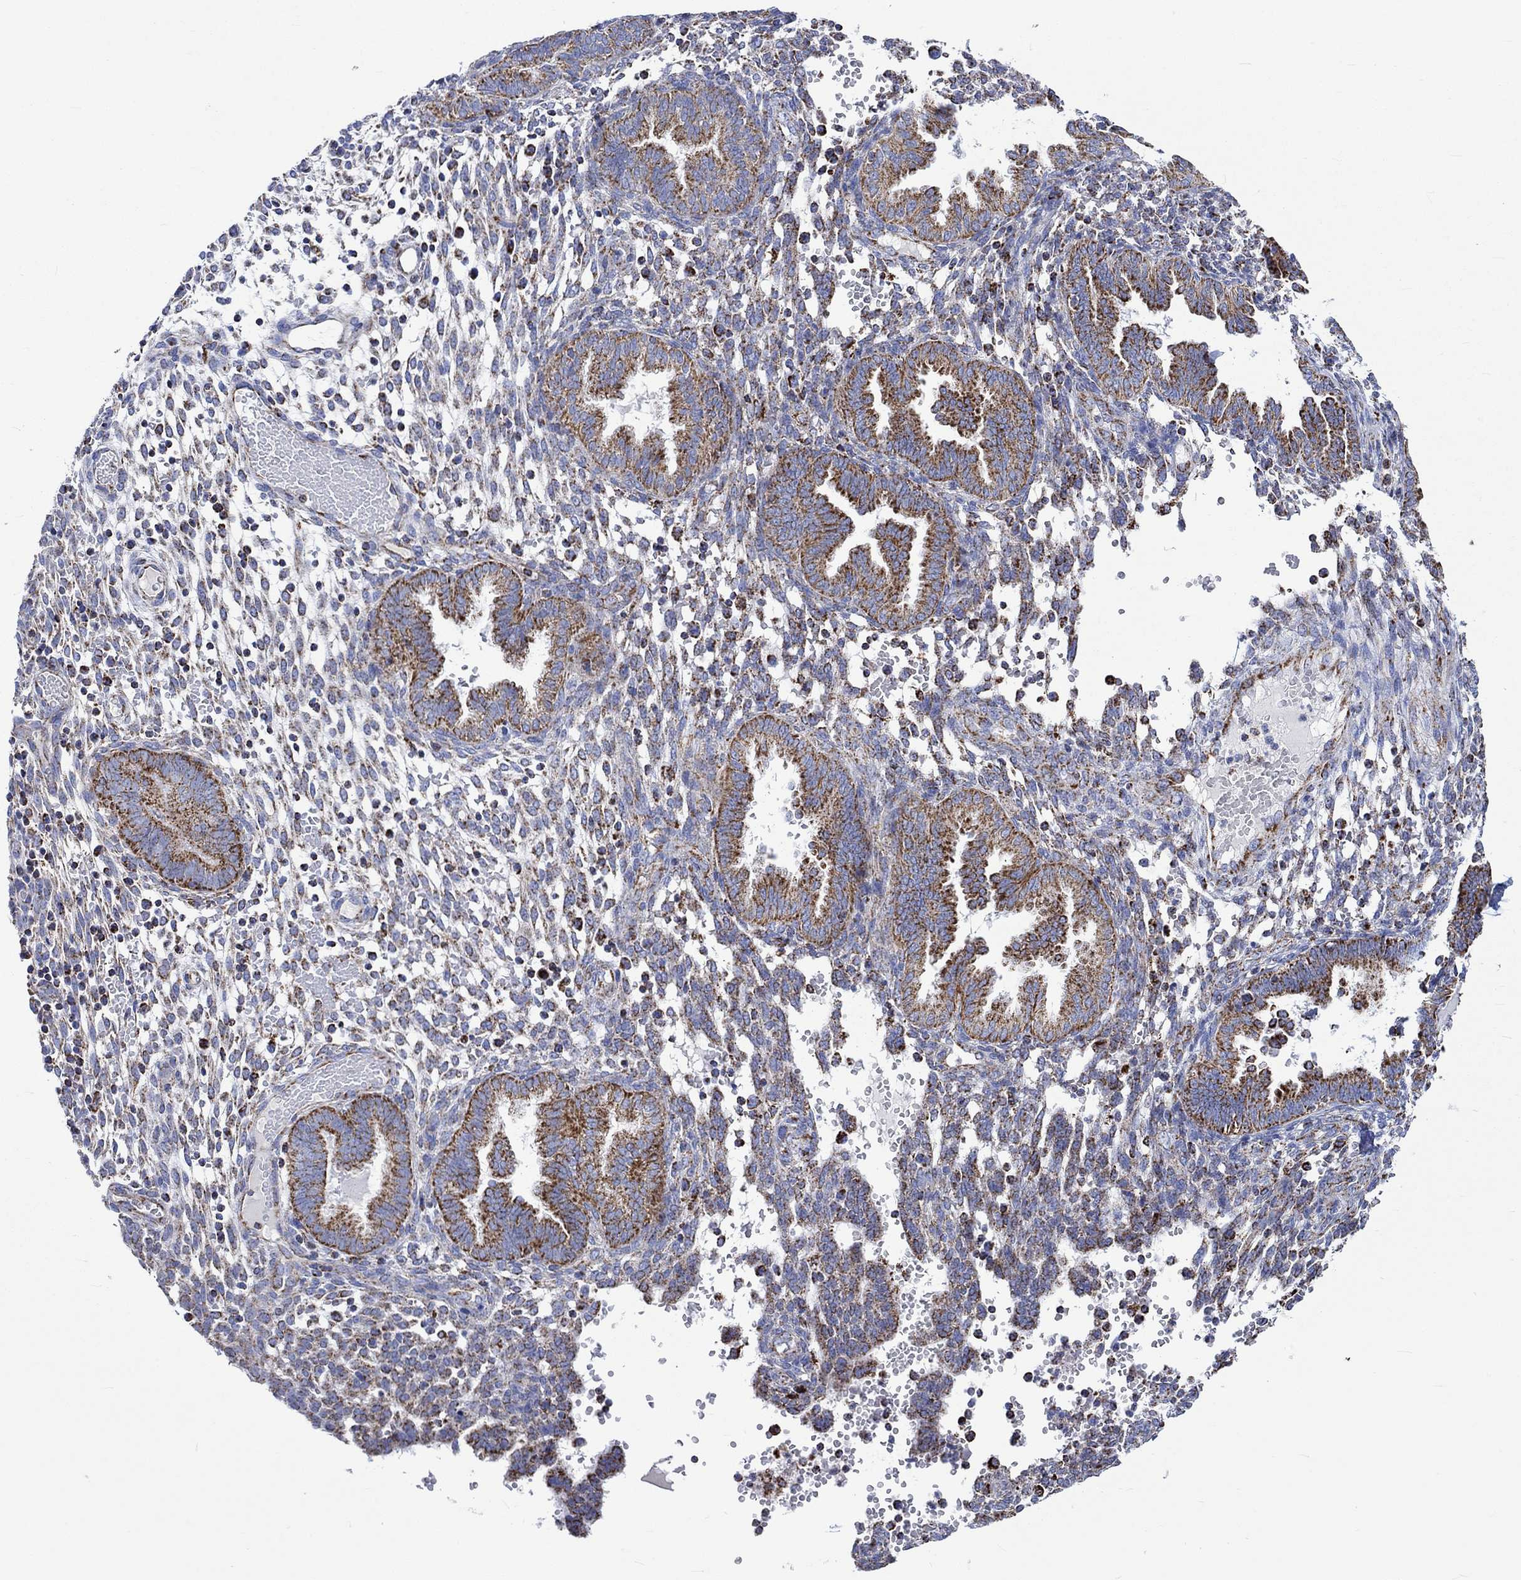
{"staining": {"intensity": "strong", "quantity": "<25%", "location": "cytoplasmic/membranous"}, "tissue": "endometrium", "cell_type": "Cells in endometrial stroma", "image_type": "normal", "snomed": [{"axis": "morphology", "description": "Normal tissue, NOS"}, {"axis": "topography", "description": "Endometrium"}], "caption": "This image reveals immunohistochemistry staining of unremarkable human endometrium, with medium strong cytoplasmic/membranous expression in about <25% of cells in endometrial stroma.", "gene": "RCE1", "patient": {"sex": "female", "age": 42}}